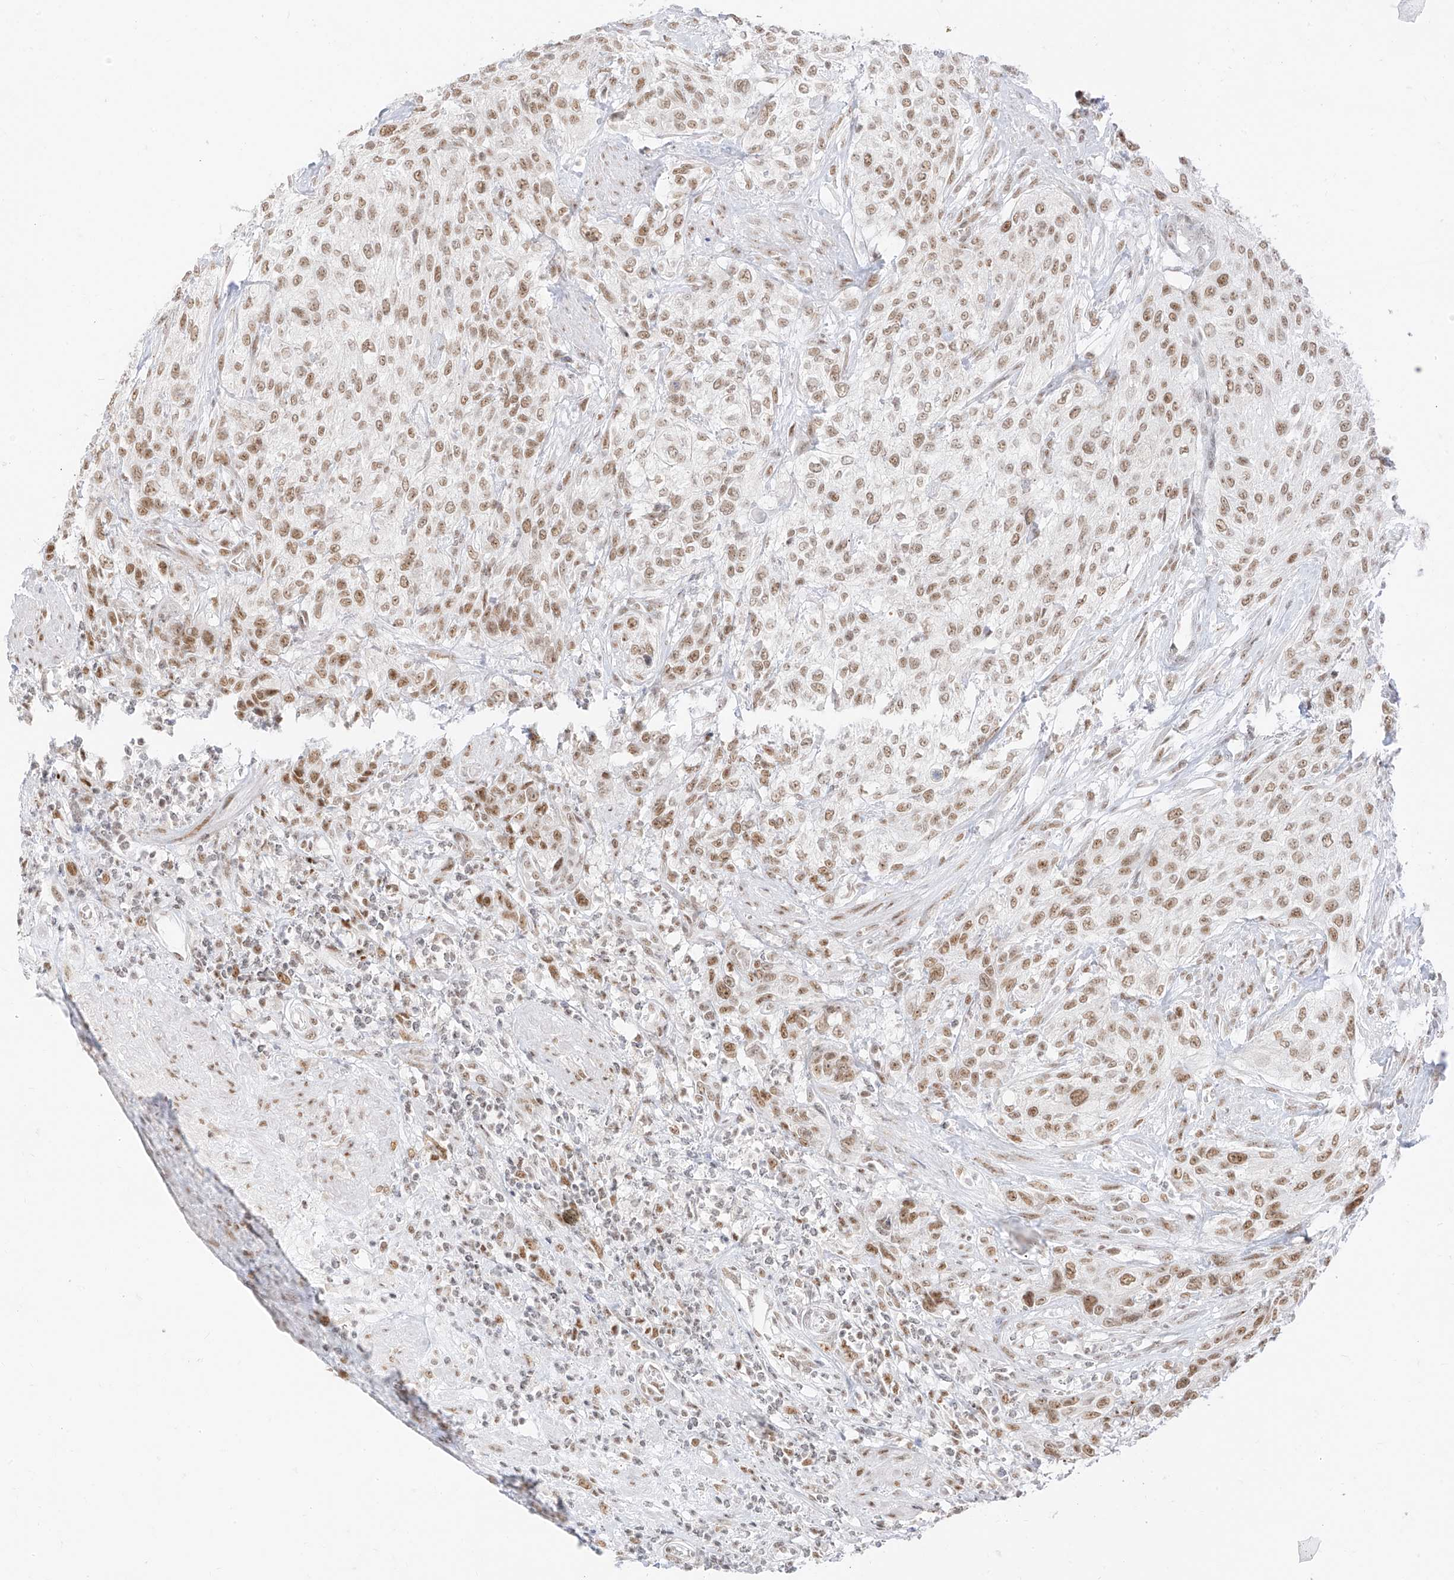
{"staining": {"intensity": "moderate", "quantity": ">75%", "location": "nuclear"}, "tissue": "urothelial cancer", "cell_type": "Tumor cells", "image_type": "cancer", "snomed": [{"axis": "morphology", "description": "Urothelial carcinoma, High grade"}, {"axis": "topography", "description": "Urinary bladder"}], "caption": "About >75% of tumor cells in urothelial carcinoma (high-grade) exhibit moderate nuclear protein expression as visualized by brown immunohistochemical staining.", "gene": "SUPT5H", "patient": {"sex": "male", "age": 35}}